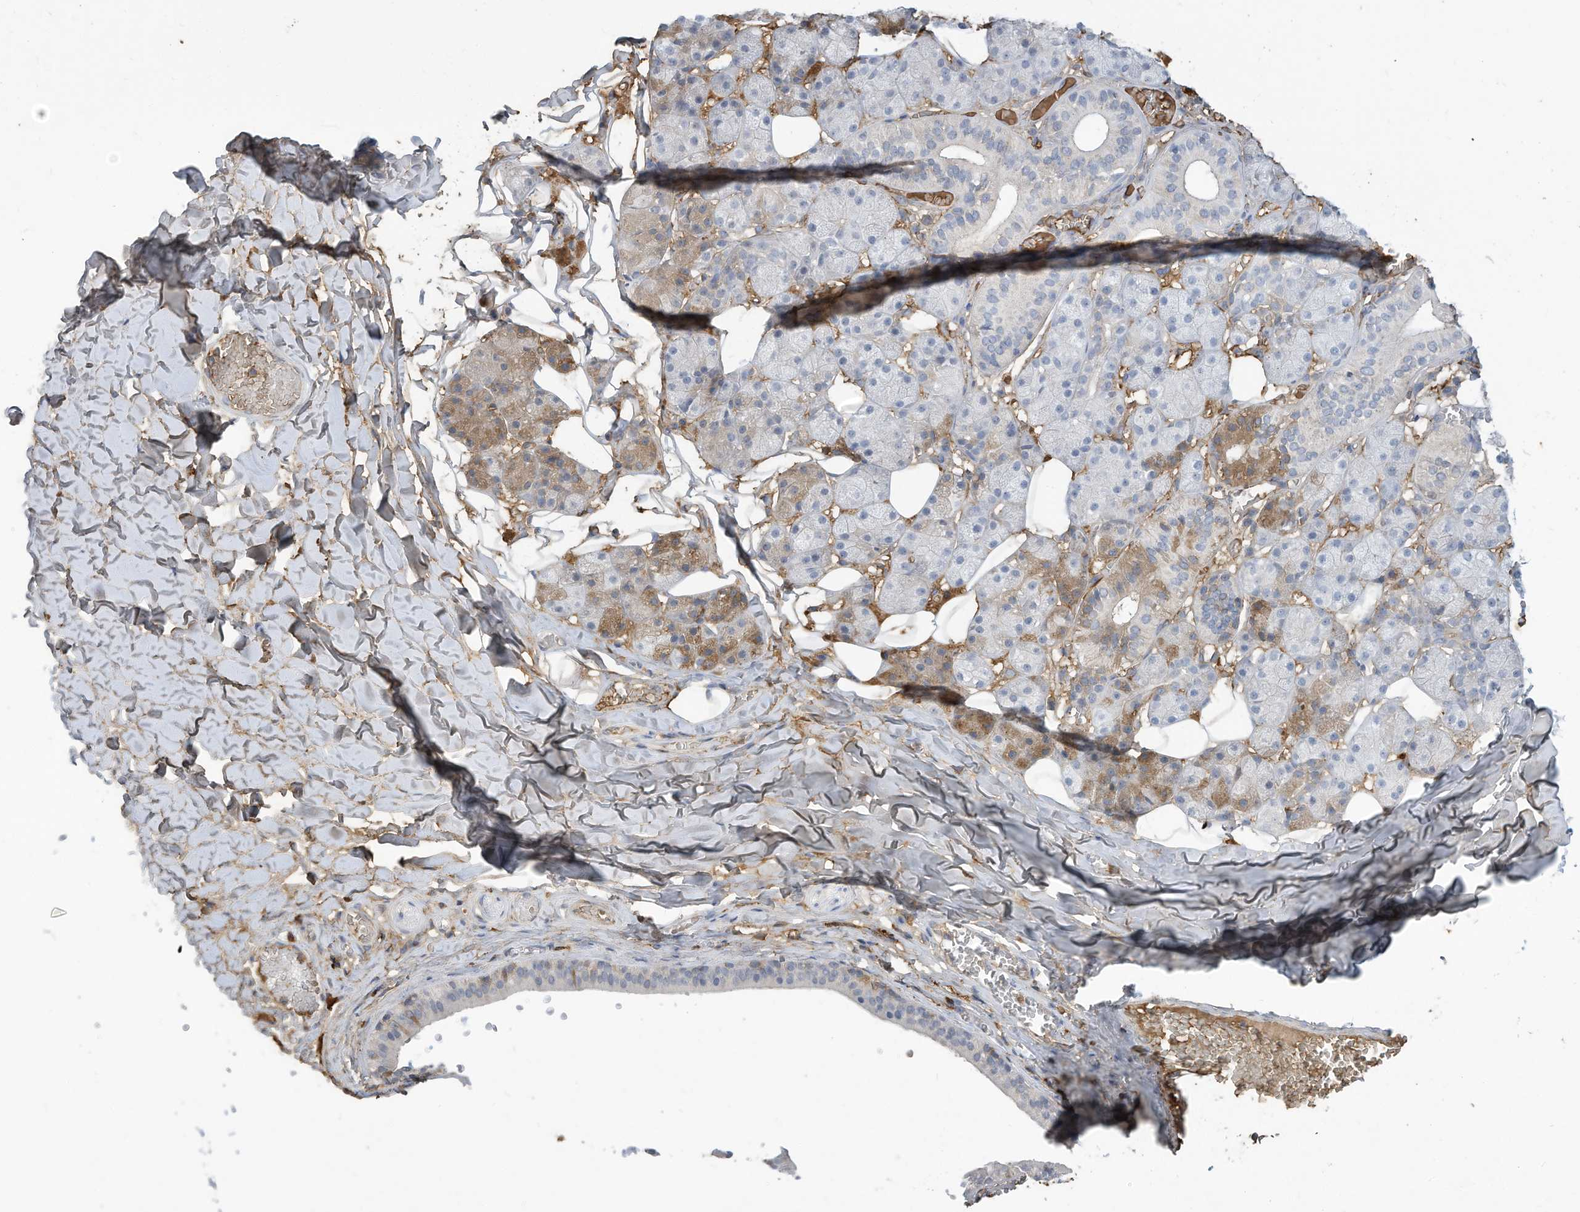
{"staining": {"intensity": "moderate", "quantity": "<25%", "location": "cytoplasmic/membranous"}, "tissue": "salivary gland", "cell_type": "Glandular cells", "image_type": "normal", "snomed": [{"axis": "morphology", "description": "Normal tissue, NOS"}, {"axis": "topography", "description": "Salivary gland"}], "caption": "Immunohistochemistry (IHC) photomicrograph of benign salivary gland: salivary gland stained using immunohistochemistry displays low levels of moderate protein expression localized specifically in the cytoplasmic/membranous of glandular cells, appearing as a cytoplasmic/membranous brown color.", "gene": "HAS3", "patient": {"sex": "female", "age": 33}}